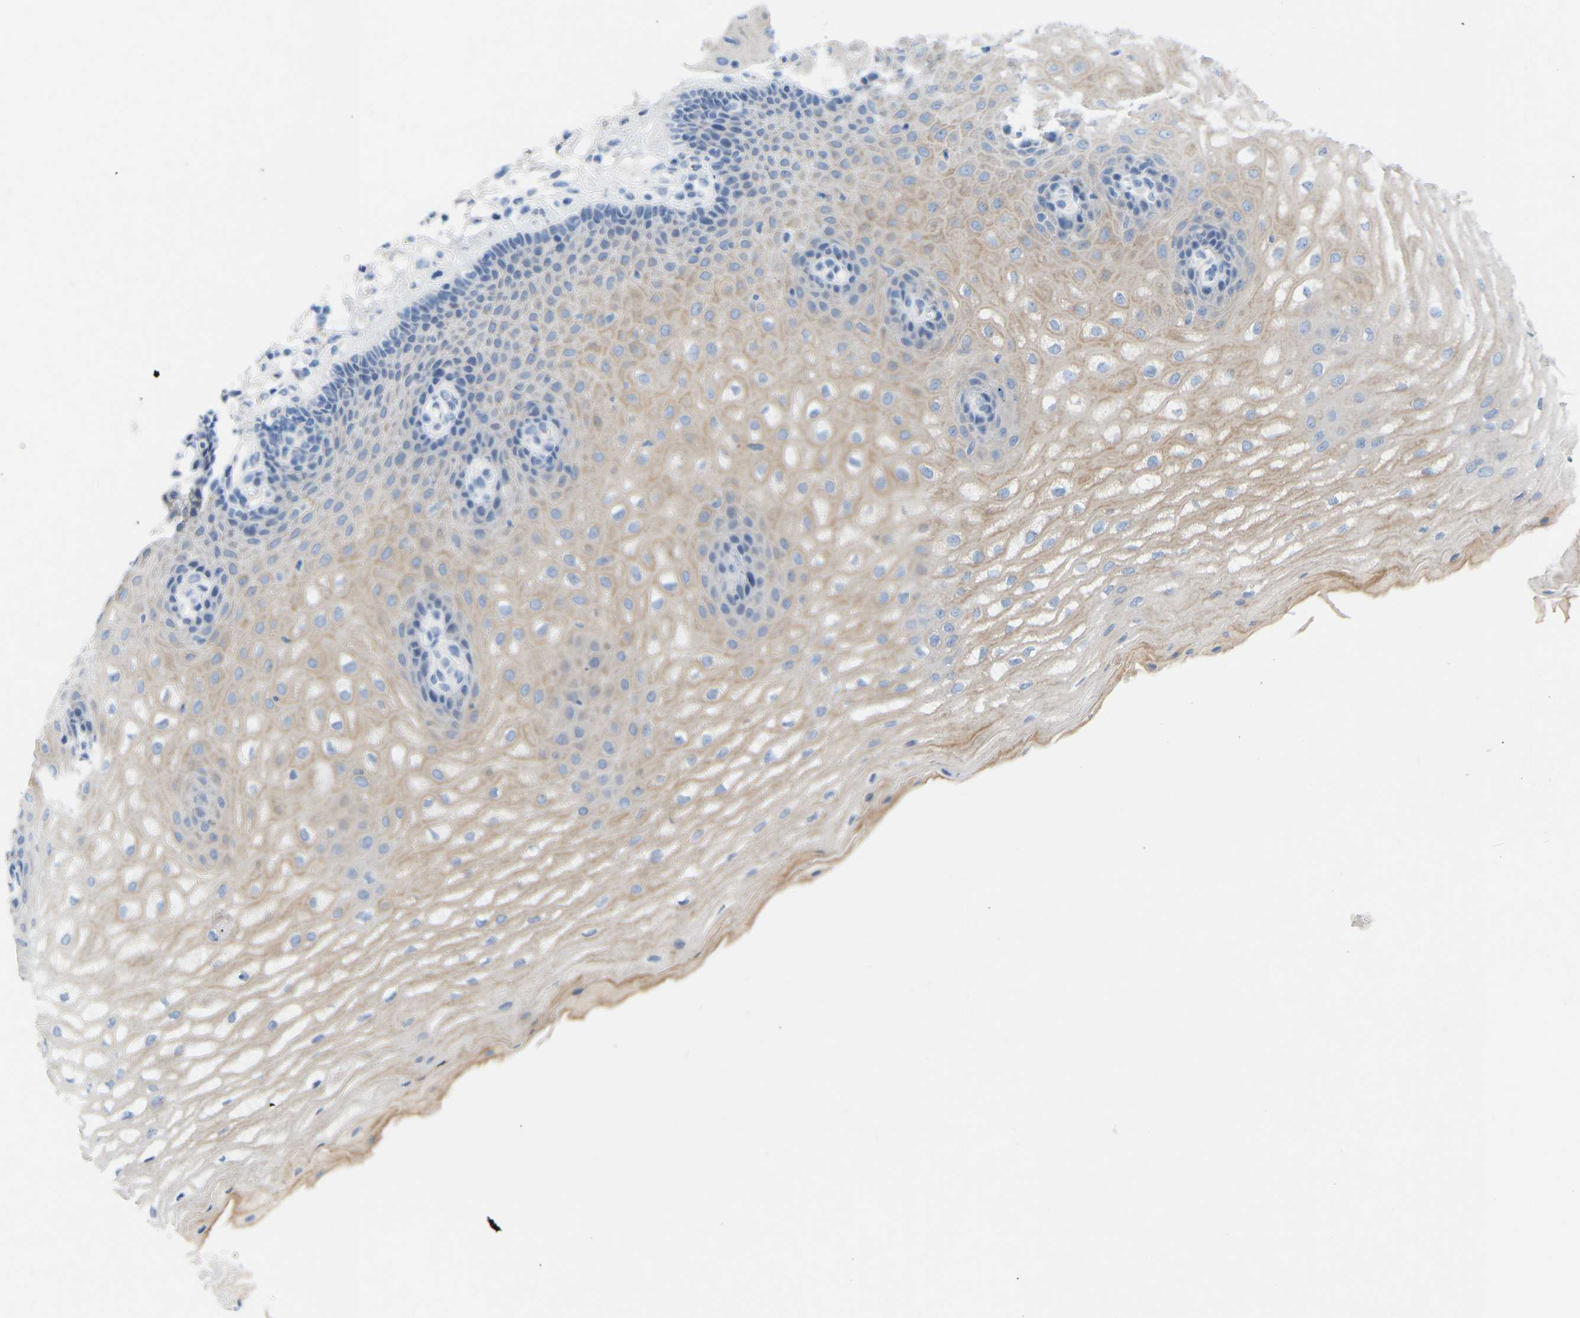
{"staining": {"intensity": "weak", "quantity": "25%-75%", "location": "cytoplasmic/membranous"}, "tissue": "esophagus", "cell_type": "Squamous epithelial cells", "image_type": "normal", "snomed": [{"axis": "morphology", "description": "Normal tissue, NOS"}, {"axis": "topography", "description": "Esophagus"}], "caption": "Protein analysis of benign esophagus reveals weak cytoplasmic/membranous staining in about 25%-75% of squamous epithelial cells. The staining was performed using DAB (3,3'-diaminobenzidine), with brown indicating positive protein expression. Nuclei are stained blue with hematoxylin.", "gene": "PEX1", "patient": {"sex": "male", "age": 54}}